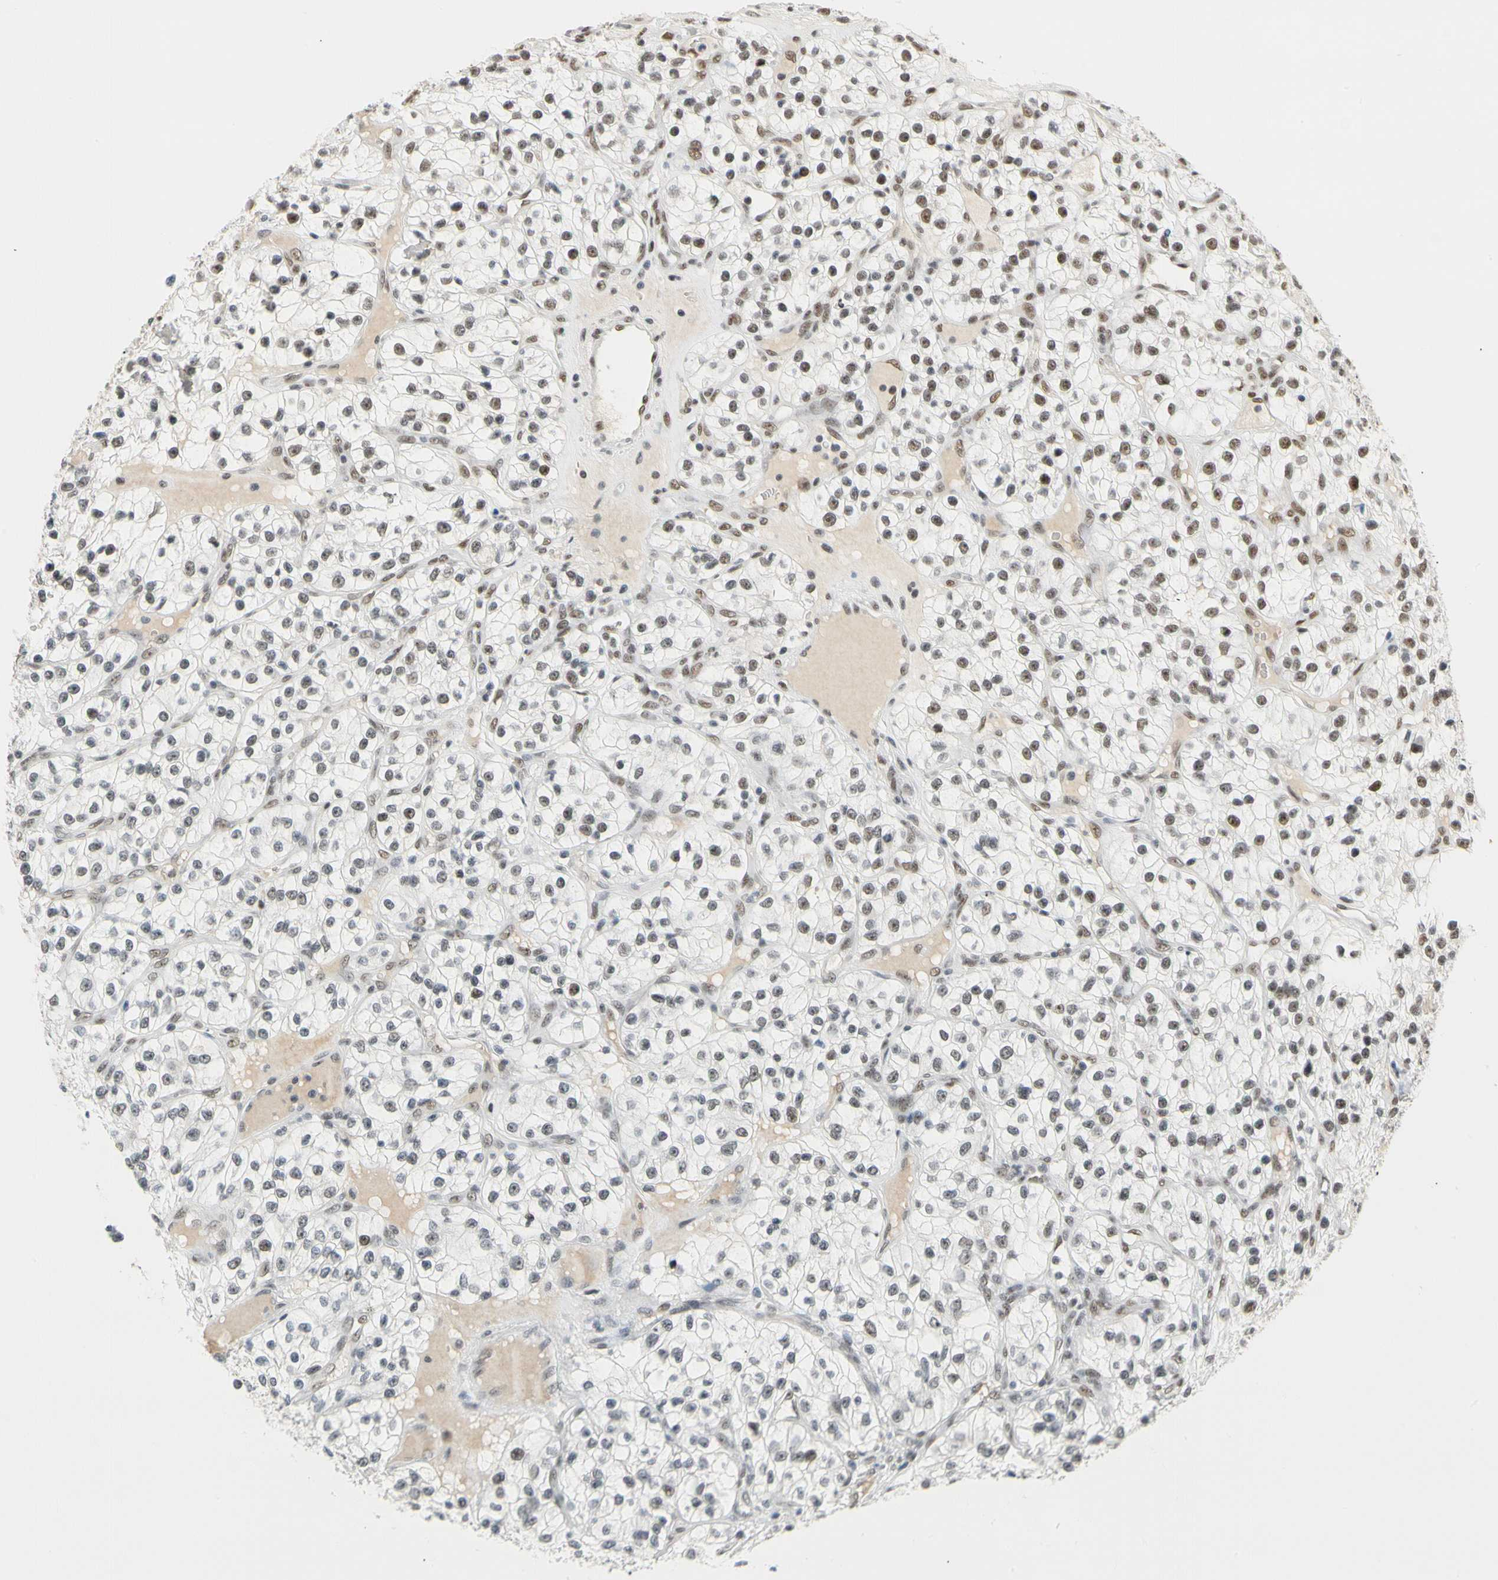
{"staining": {"intensity": "moderate", "quantity": ">75%", "location": "nuclear"}, "tissue": "renal cancer", "cell_type": "Tumor cells", "image_type": "cancer", "snomed": [{"axis": "morphology", "description": "Adenocarcinoma, NOS"}, {"axis": "topography", "description": "Kidney"}], "caption": "The image shows staining of renal adenocarcinoma, revealing moderate nuclear protein positivity (brown color) within tumor cells.", "gene": "ZSCAN16", "patient": {"sex": "female", "age": 57}}